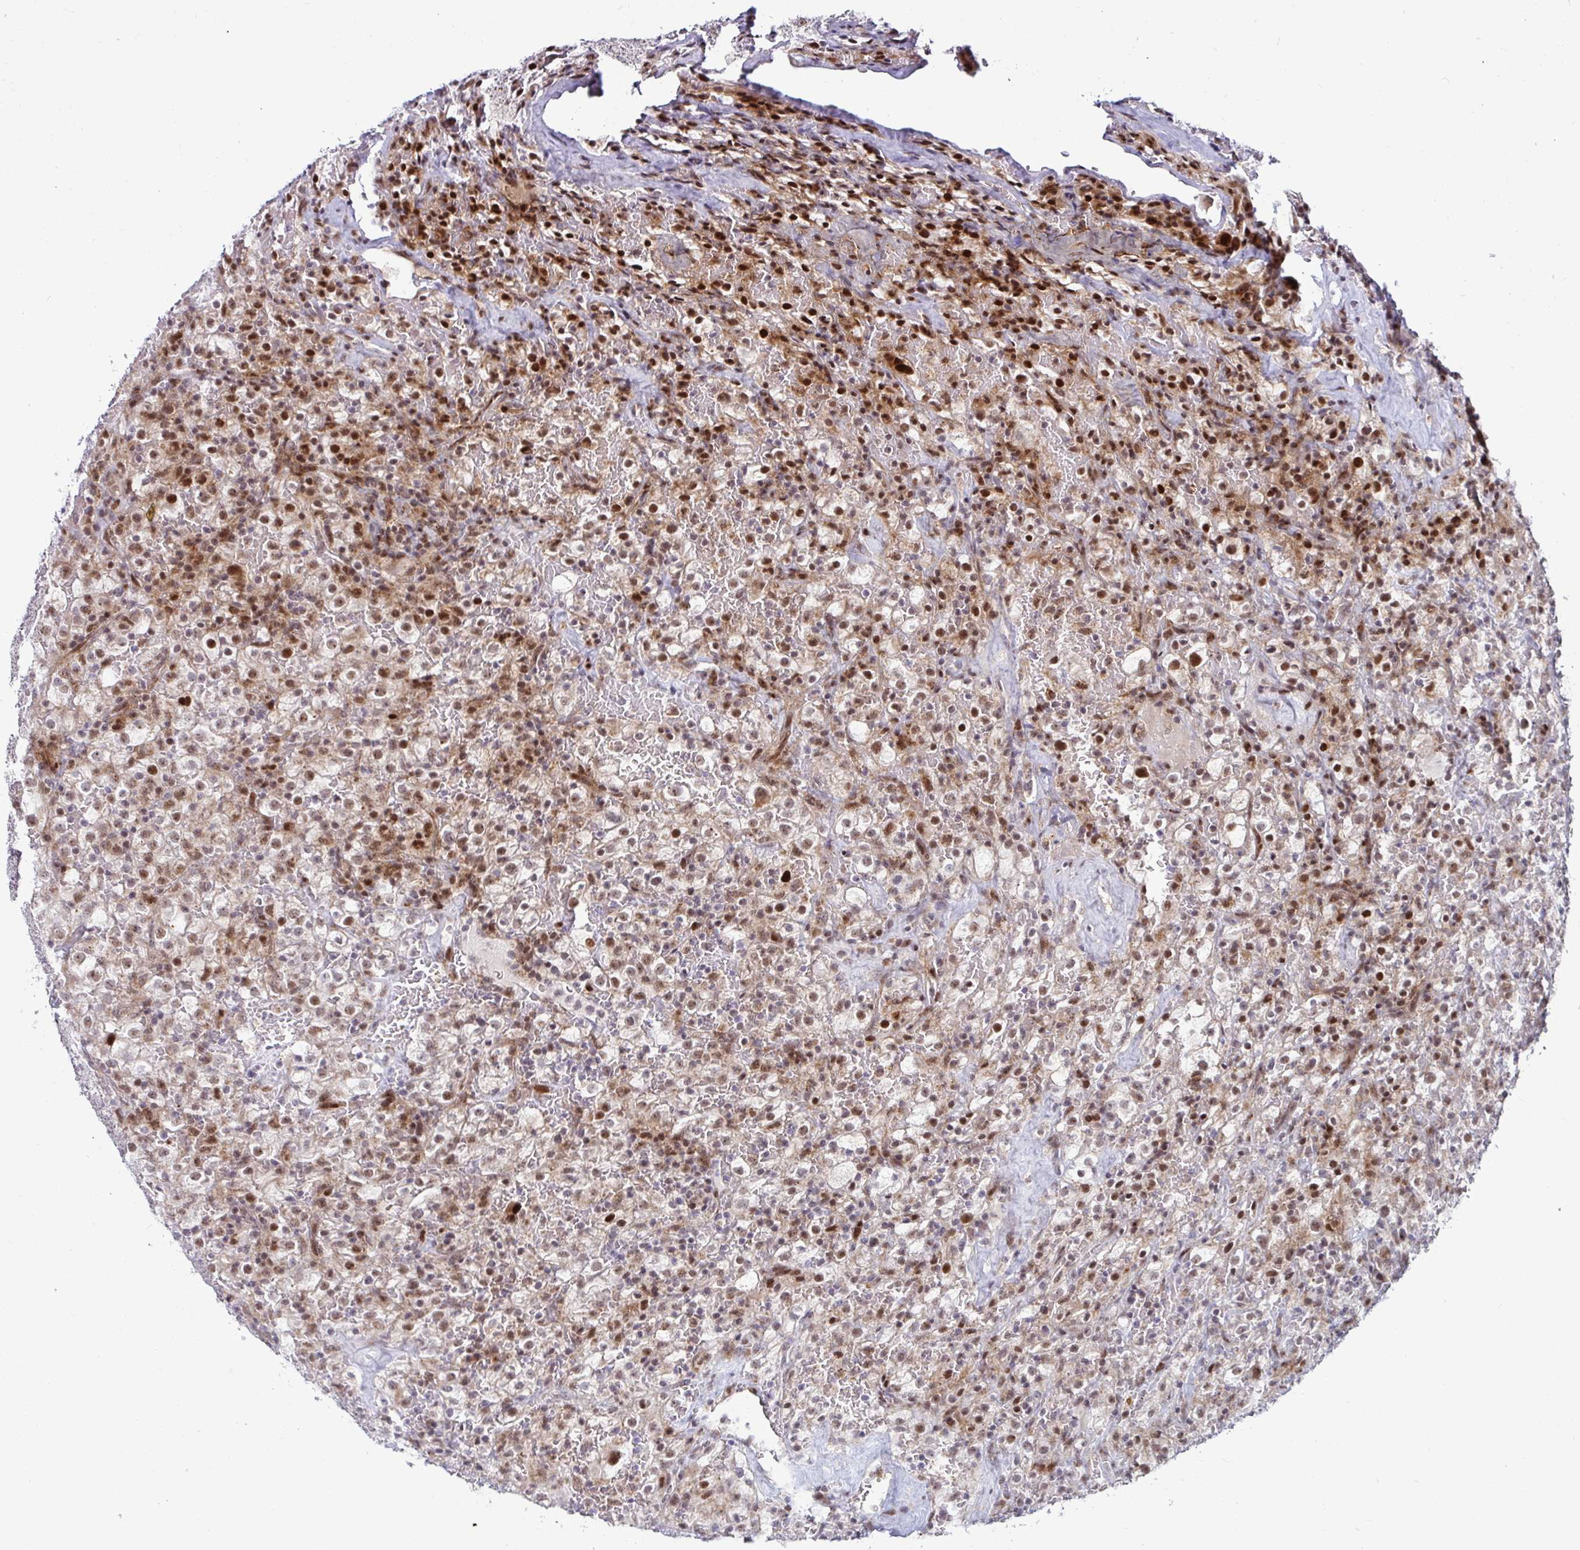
{"staining": {"intensity": "moderate", "quantity": ">75%", "location": "cytoplasmic/membranous,nuclear"}, "tissue": "renal cancer", "cell_type": "Tumor cells", "image_type": "cancer", "snomed": [{"axis": "morphology", "description": "Adenocarcinoma, NOS"}, {"axis": "topography", "description": "Kidney"}], "caption": "DAB (3,3'-diaminobenzidine) immunohistochemical staining of human renal cancer exhibits moderate cytoplasmic/membranous and nuclear protein staining in about >75% of tumor cells. (DAB IHC, brown staining for protein, blue staining for nuclei).", "gene": "DZIP1", "patient": {"sex": "female", "age": 74}}